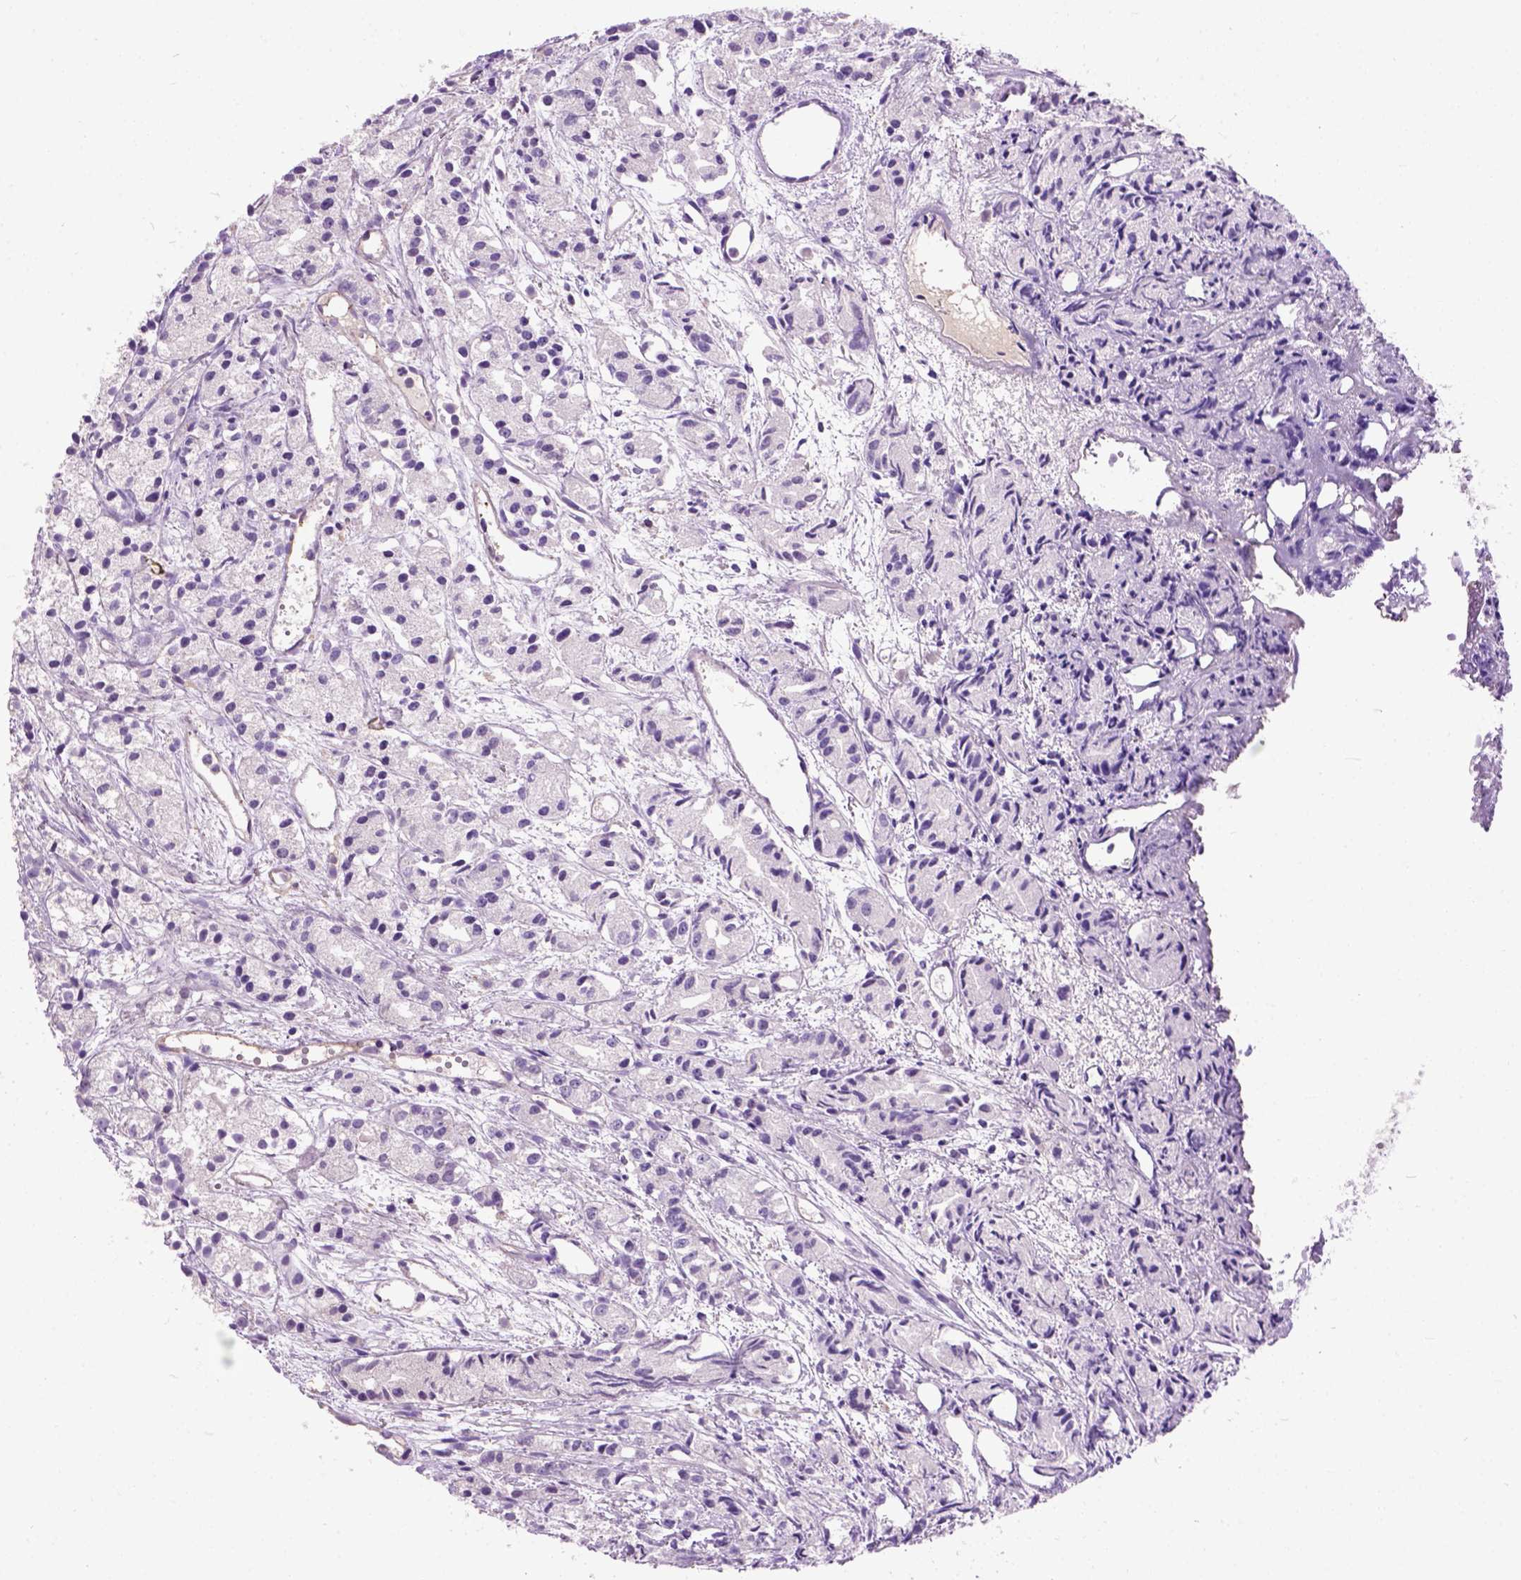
{"staining": {"intensity": "negative", "quantity": "none", "location": "none"}, "tissue": "prostate cancer", "cell_type": "Tumor cells", "image_type": "cancer", "snomed": [{"axis": "morphology", "description": "Adenocarcinoma, Medium grade"}, {"axis": "topography", "description": "Prostate"}], "caption": "Photomicrograph shows no protein expression in tumor cells of prostate adenocarcinoma (medium-grade) tissue. (DAB immunohistochemistry visualized using brightfield microscopy, high magnification).", "gene": "SEMA4F", "patient": {"sex": "male", "age": 74}}